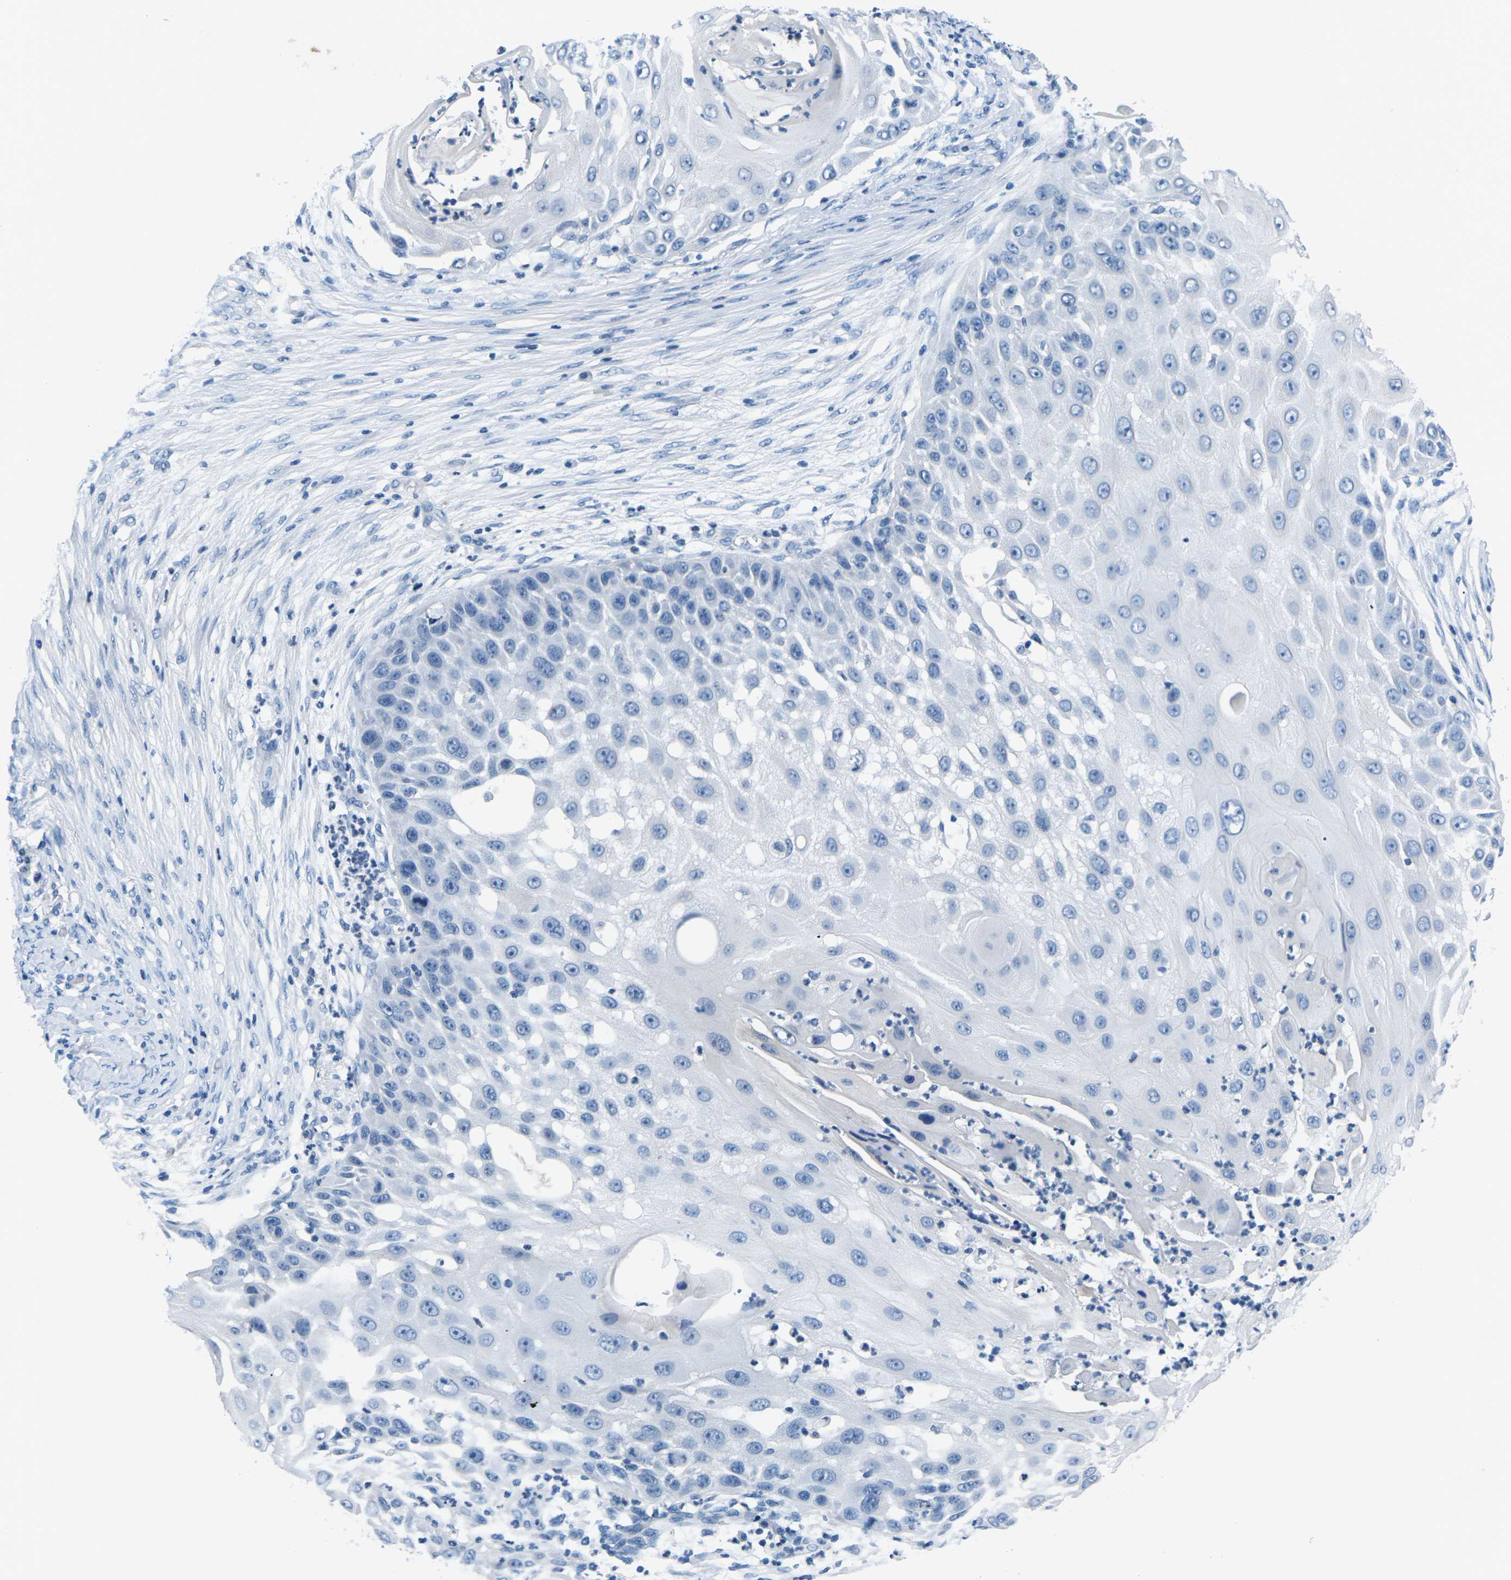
{"staining": {"intensity": "negative", "quantity": "none", "location": "none"}, "tissue": "skin cancer", "cell_type": "Tumor cells", "image_type": "cancer", "snomed": [{"axis": "morphology", "description": "Squamous cell carcinoma, NOS"}, {"axis": "topography", "description": "Skin"}], "caption": "Tumor cells are negative for brown protein staining in squamous cell carcinoma (skin). (Stains: DAB (3,3'-diaminobenzidine) immunohistochemistry (IHC) with hematoxylin counter stain, Microscopy: brightfield microscopy at high magnification).", "gene": "UMOD", "patient": {"sex": "female", "age": 44}}